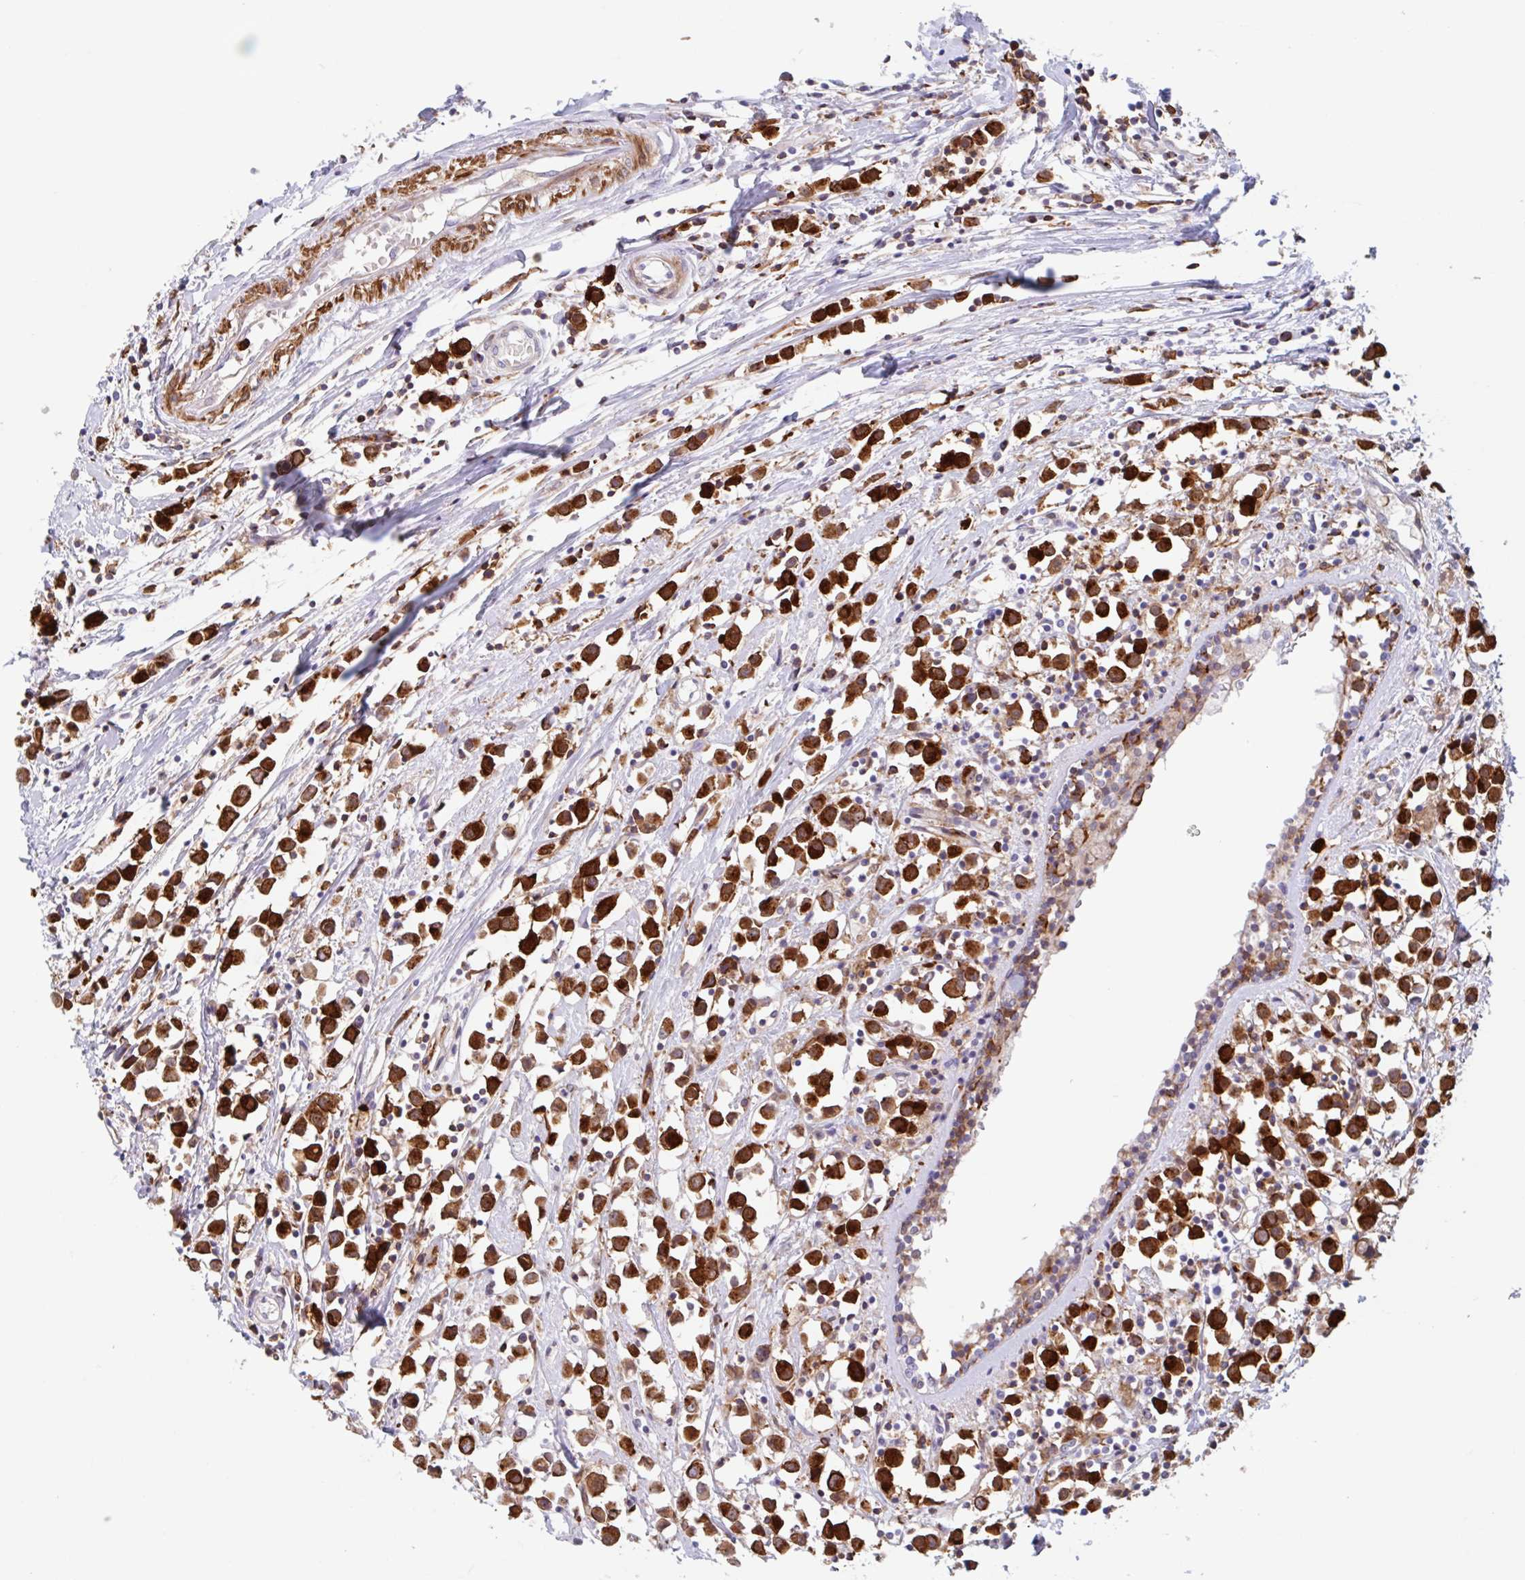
{"staining": {"intensity": "strong", "quantity": ">75%", "location": "cytoplasmic/membranous"}, "tissue": "breast cancer", "cell_type": "Tumor cells", "image_type": "cancer", "snomed": [{"axis": "morphology", "description": "Duct carcinoma"}, {"axis": "topography", "description": "Breast"}], "caption": "Immunohistochemical staining of human breast cancer reveals high levels of strong cytoplasmic/membranous expression in approximately >75% of tumor cells.", "gene": "EFHD1", "patient": {"sex": "female", "age": 61}}